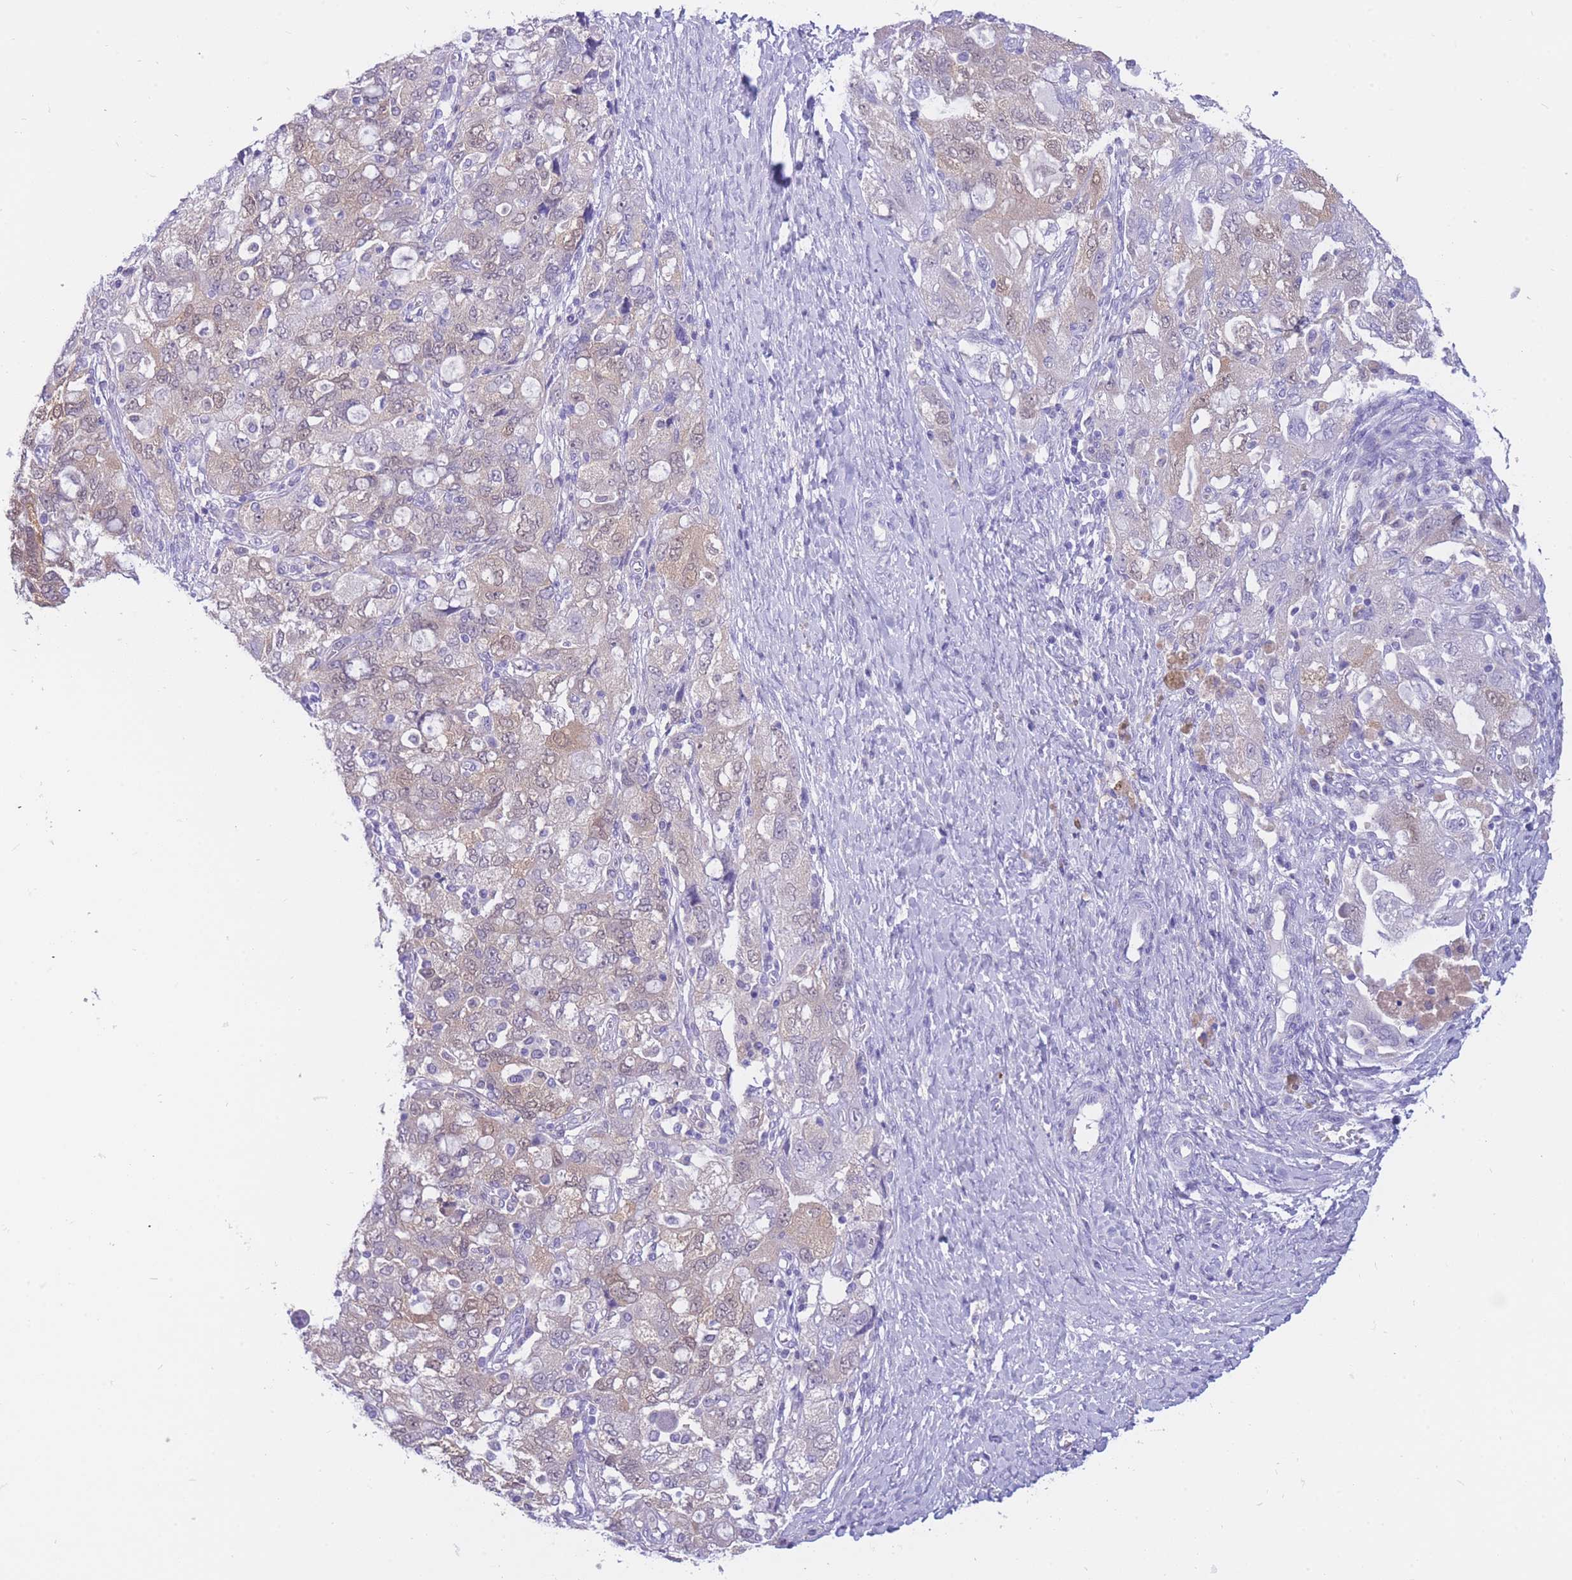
{"staining": {"intensity": "weak", "quantity": "25%-75%", "location": "cytoplasmic/membranous"}, "tissue": "ovarian cancer", "cell_type": "Tumor cells", "image_type": "cancer", "snomed": [{"axis": "morphology", "description": "Carcinoma, NOS"}, {"axis": "morphology", "description": "Cystadenocarcinoma, serous, NOS"}, {"axis": "topography", "description": "Ovary"}], "caption": "Ovarian cancer (serous cystadenocarcinoma) stained with IHC reveals weak cytoplasmic/membranous positivity in about 25%-75% of tumor cells. (DAB (3,3'-diaminobenzidine) IHC with brightfield microscopy, high magnification).", "gene": "SULT1A1", "patient": {"sex": "female", "age": 69}}